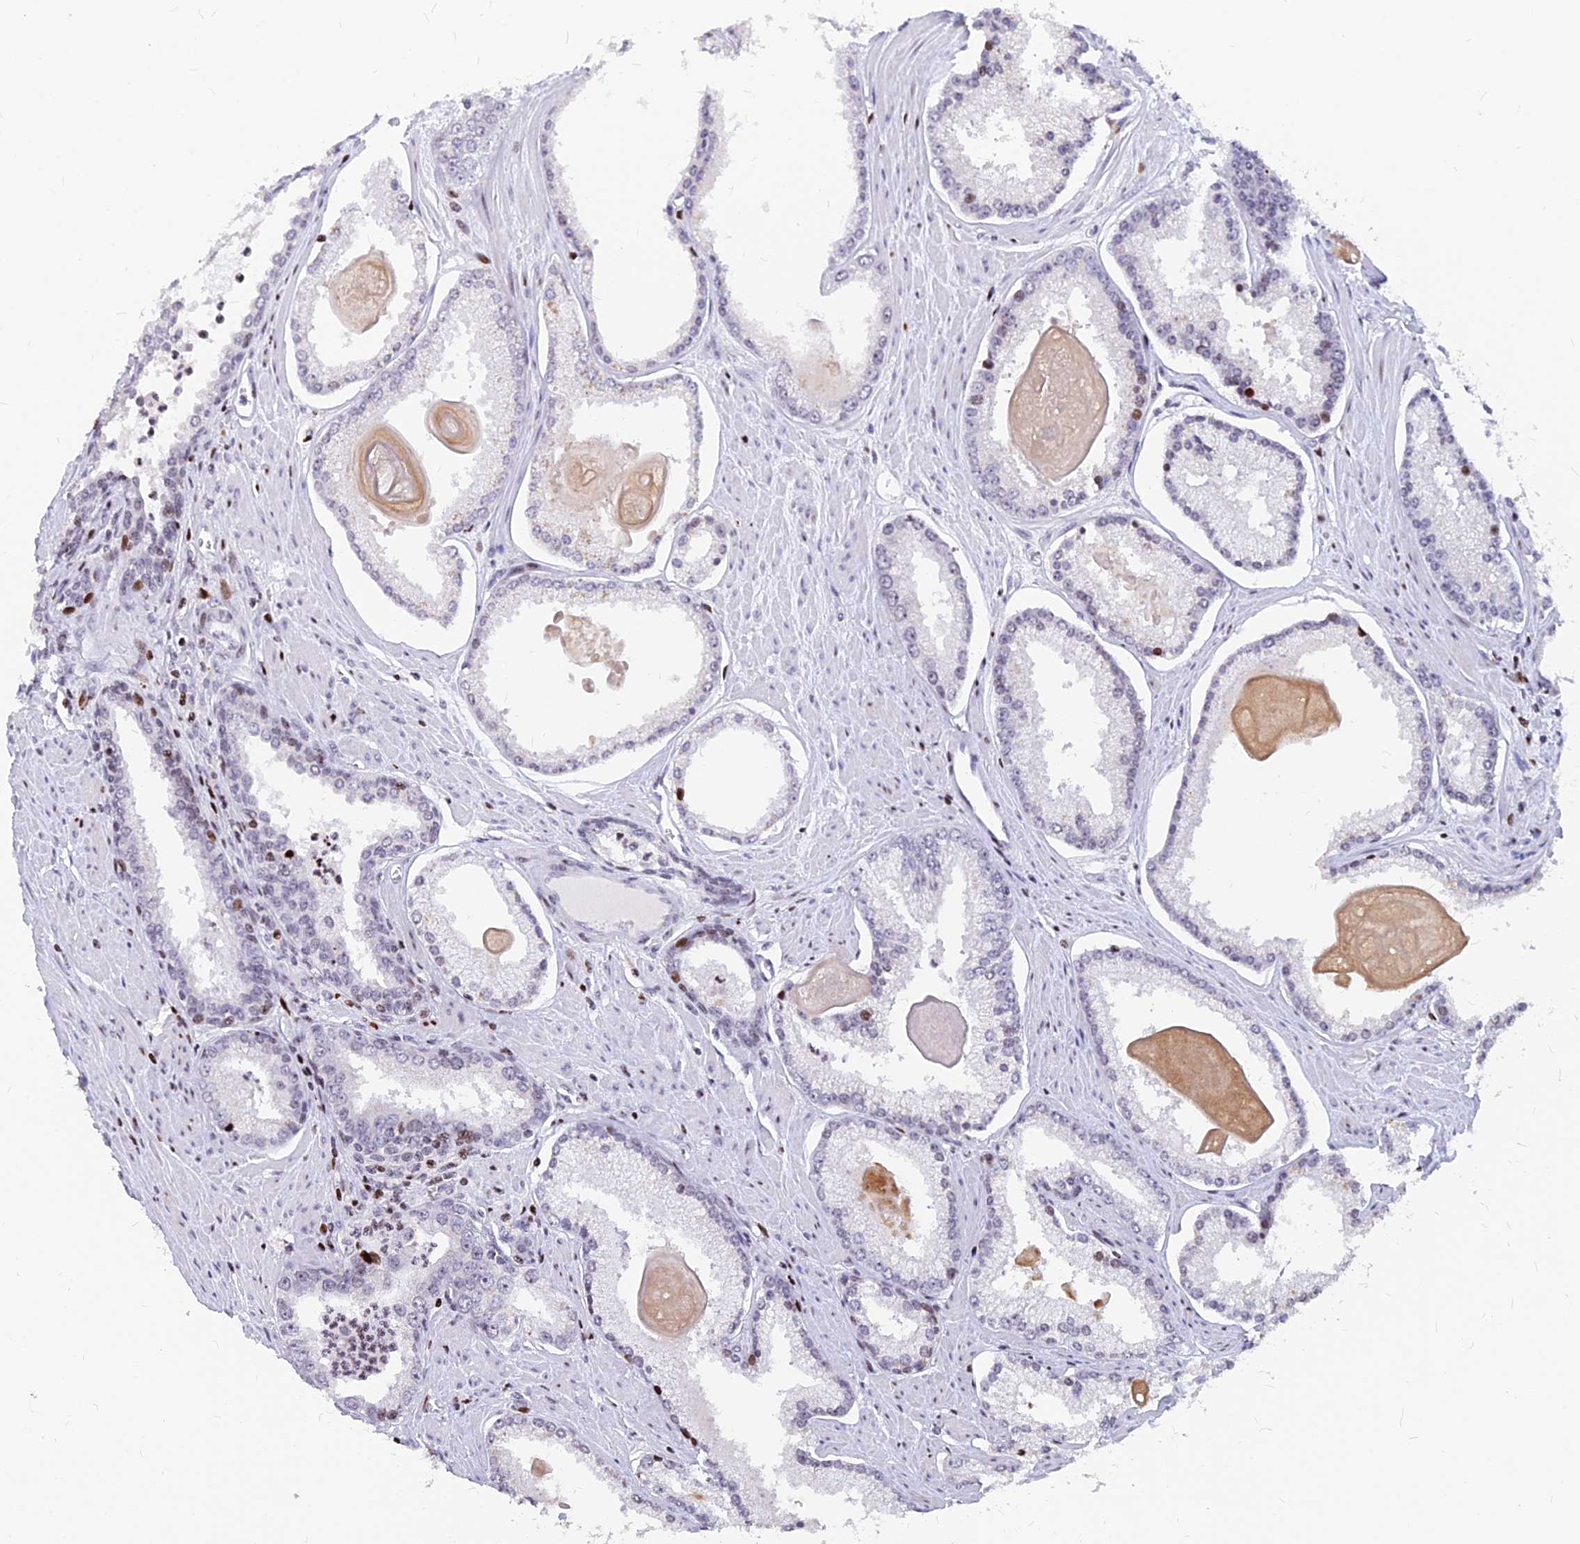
{"staining": {"intensity": "moderate", "quantity": "<25%", "location": "nuclear"}, "tissue": "prostate cancer", "cell_type": "Tumor cells", "image_type": "cancer", "snomed": [{"axis": "morphology", "description": "Adenocarcinoma, Low grade"}, {"axis": "topography", "description": "Prostate"}], "caption": "A brown stain labels moderate nuclear expression of a protein in prostate cancer tumor cells.", "gene": "PRPS1", "patient": {"sex": "male", "age": 54}}